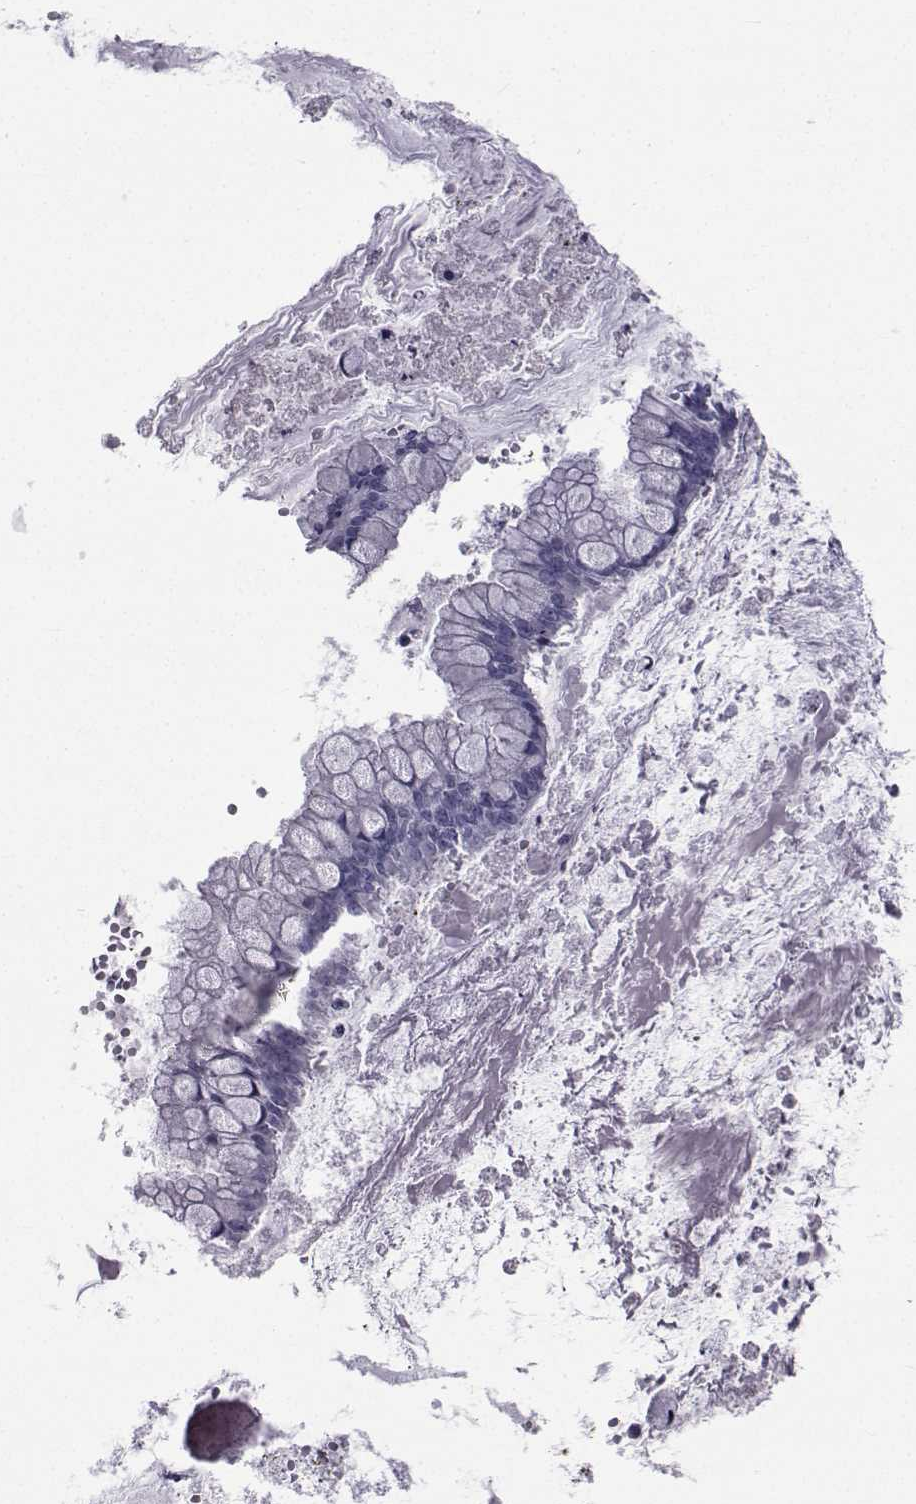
{"staining": {"intensity": "negative", "quantity": "none", "location": "none"}, "tissue": "ovarian cancer", "cell_type": "Tumor cells", "image_type": "cancer", "snomed": [{"axis": "morphology", "description": "Cystadenocarcinoma, mucinous, NOS"}, {"axis": "topography", "description": "Ovary"}], "caption": "The histopathology image exhibits no significant expression in tumor cells of ovarian cancer.", "gene": "CFAP74", "patient": {"sex": "female", "age": 67}}